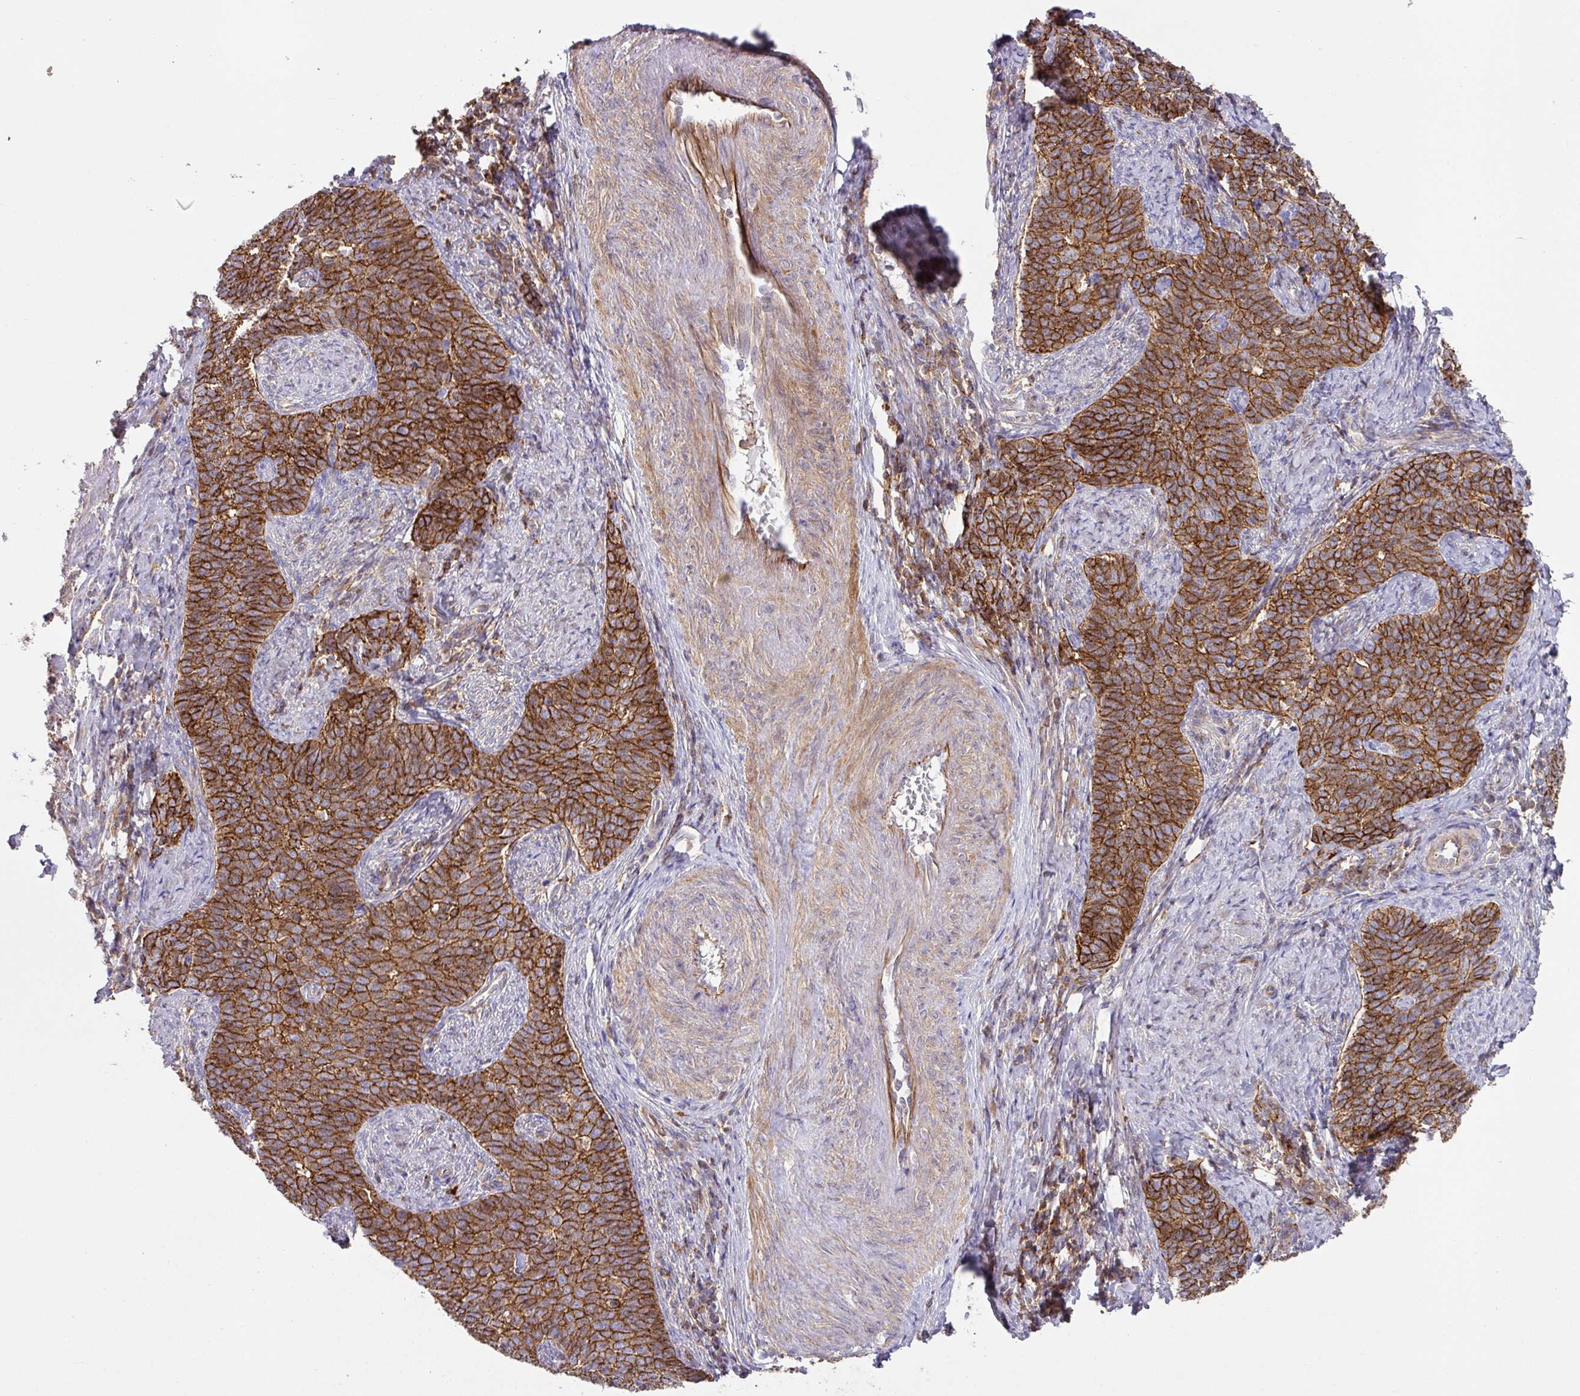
{"staining": {"intensity": "strong", "quantity": ">75%", "location": "cytoplasmic/membranous"}, "tissue": "cervical cancer", "cell_type": "Tumor cells", "image_type": "cancer", "snomed": [{"axis": "morphology", "description": "Squamous cell carcinoma, NOS"}, {"axis": "topography", "description": "Cervix"}], "caption": "Human squamous cell carcinoma (cervical) stained for a protein (brown) demonstrates strong cytoplasmic/membranous positive positivity in about >75% of tumor cells.", "gene": "RIC1", "patient": {"sex": "female", "age": 39}}